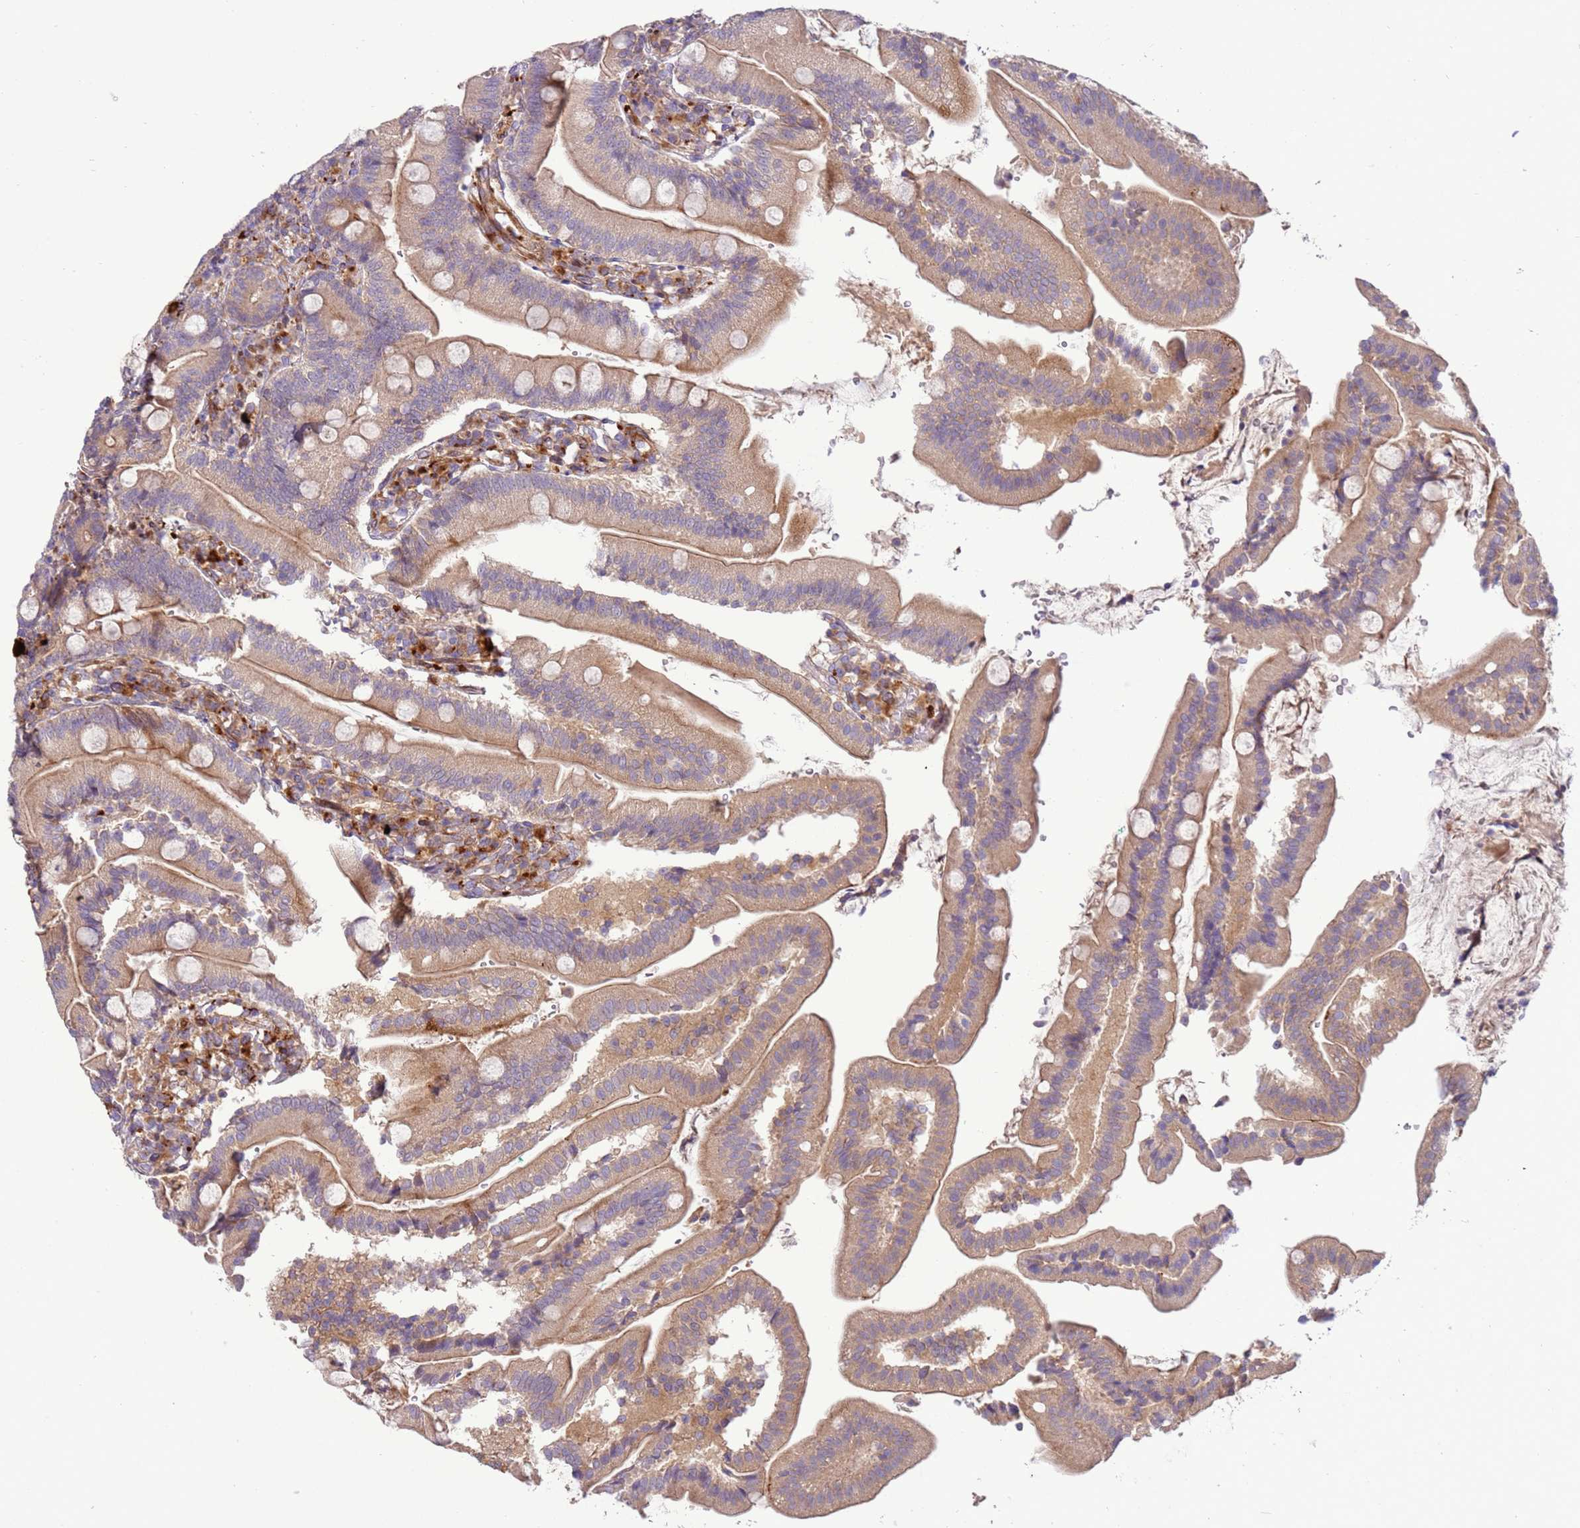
{"staining": {"intensity": "moderate", "quantity": "25%-75%", "location": "cytoplasmic/membranous"}, "tissue": "duodenum", "cell_type": "Glandular cells", "image_type": "normal", "snomed": [{"axis": "morphology", "description": "Normal tissue, NOS"}, {"axis": "topography", "description": "Duodenum"}], "caption": "DAB immunohistochemical staining of unremarkable human duodenum displays moderate cytoplasmic/membranous protein positivity in about 25%-75% of glandular cells. The staining was performed using DAB, with brown indicating positive protein expression. Nuclei are stained blue with hematoxylin.", "gene": "ZNF624", "patient": {"sex": "female", "age": 67}}